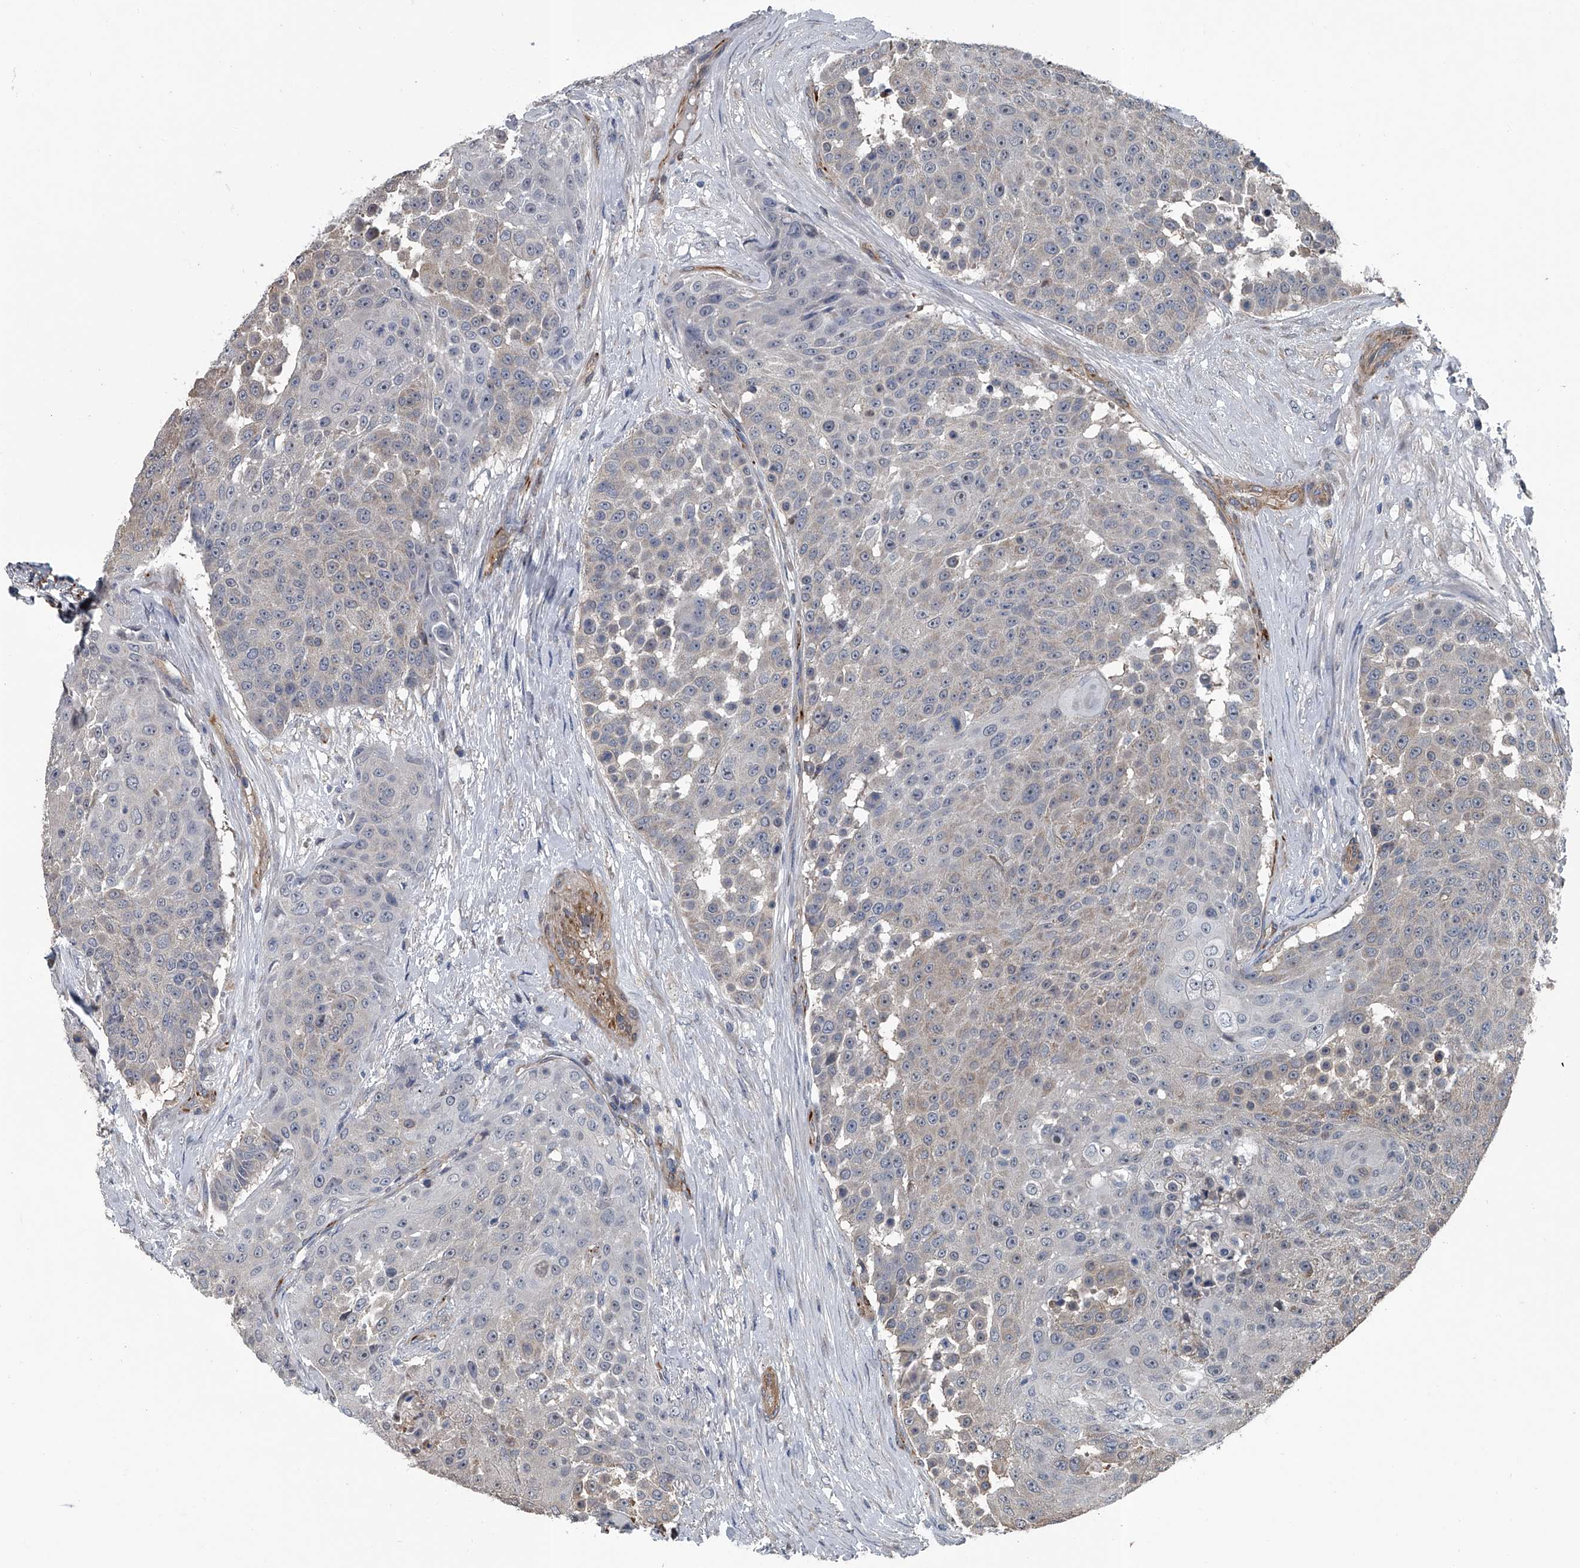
{"staining": {"intensity": "negative", "quantity": "none", "location": "none"}, "tissue": "urothelial cancer", "cell_type": "Tumor cells", "image_type": "cancer", "snomed": [{"axis": "morphology", "description": "Urothelial carcinoma, High grade"}, {"axis": "topography", "description": "Urinary bladder"}], "caption": "There is no significant positivity in tumor cells of urothelial carcinoma (high-grade).", "gene": "LDLRAD2", "patient": {"sex": "female", "age": 63}}